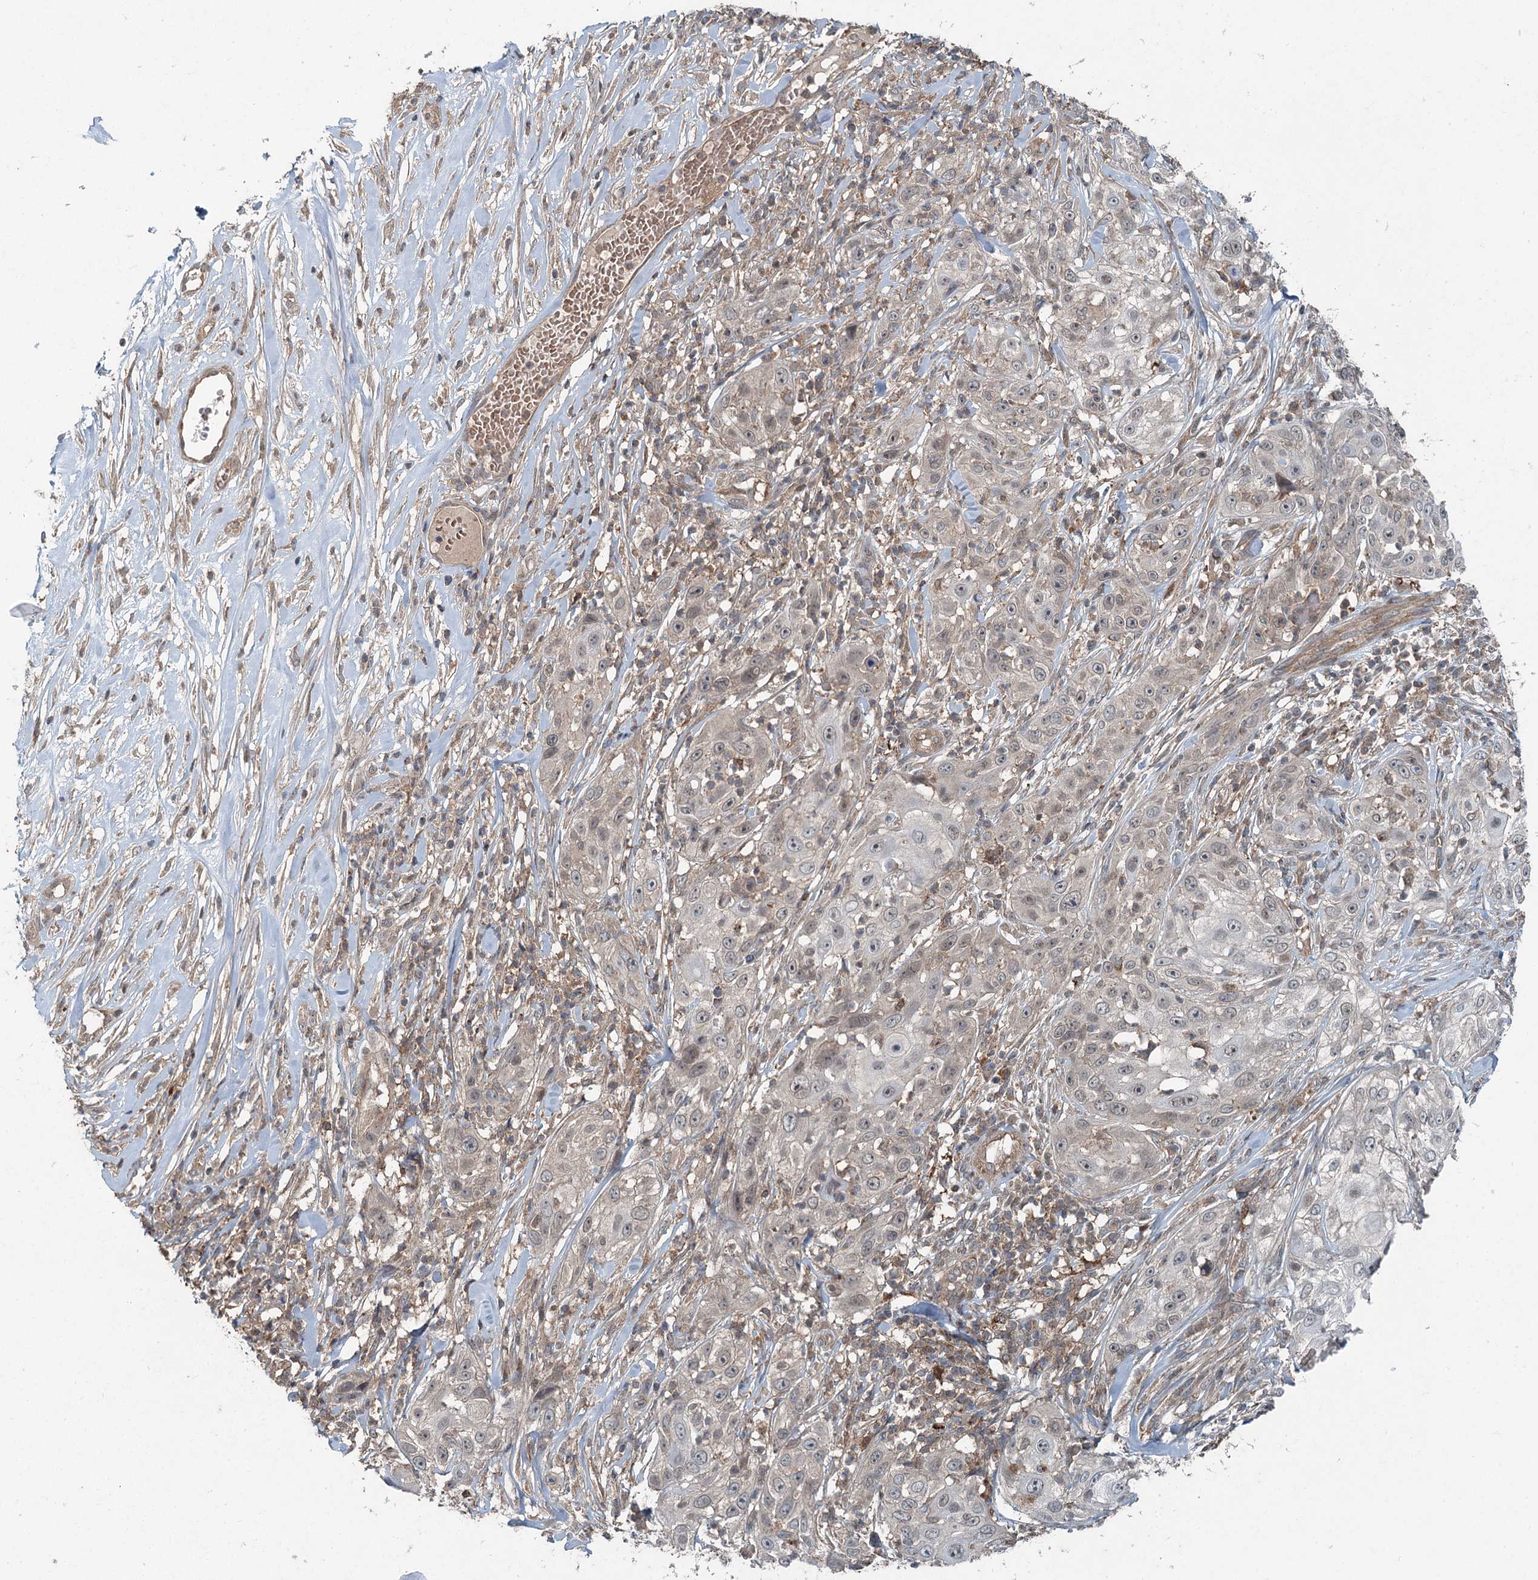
{"staining": {"intensity": "negative", "quantity": "none", "location": "none"}, "tissue": "skin cancer", "cell_type": "Tumor cells", "image_type": "cancer", "snomed": [{"axis": "morphology", "description": "Squamous cell carcinoma, NOS"}, {"axis": "topography", "description": "Skin"}], "caption": "Tumor cells show no significant protein expression in squamous cell carcinoma (skin).", "gene": "SKIC3", "patient": {"sex": "female", "age": 44}}